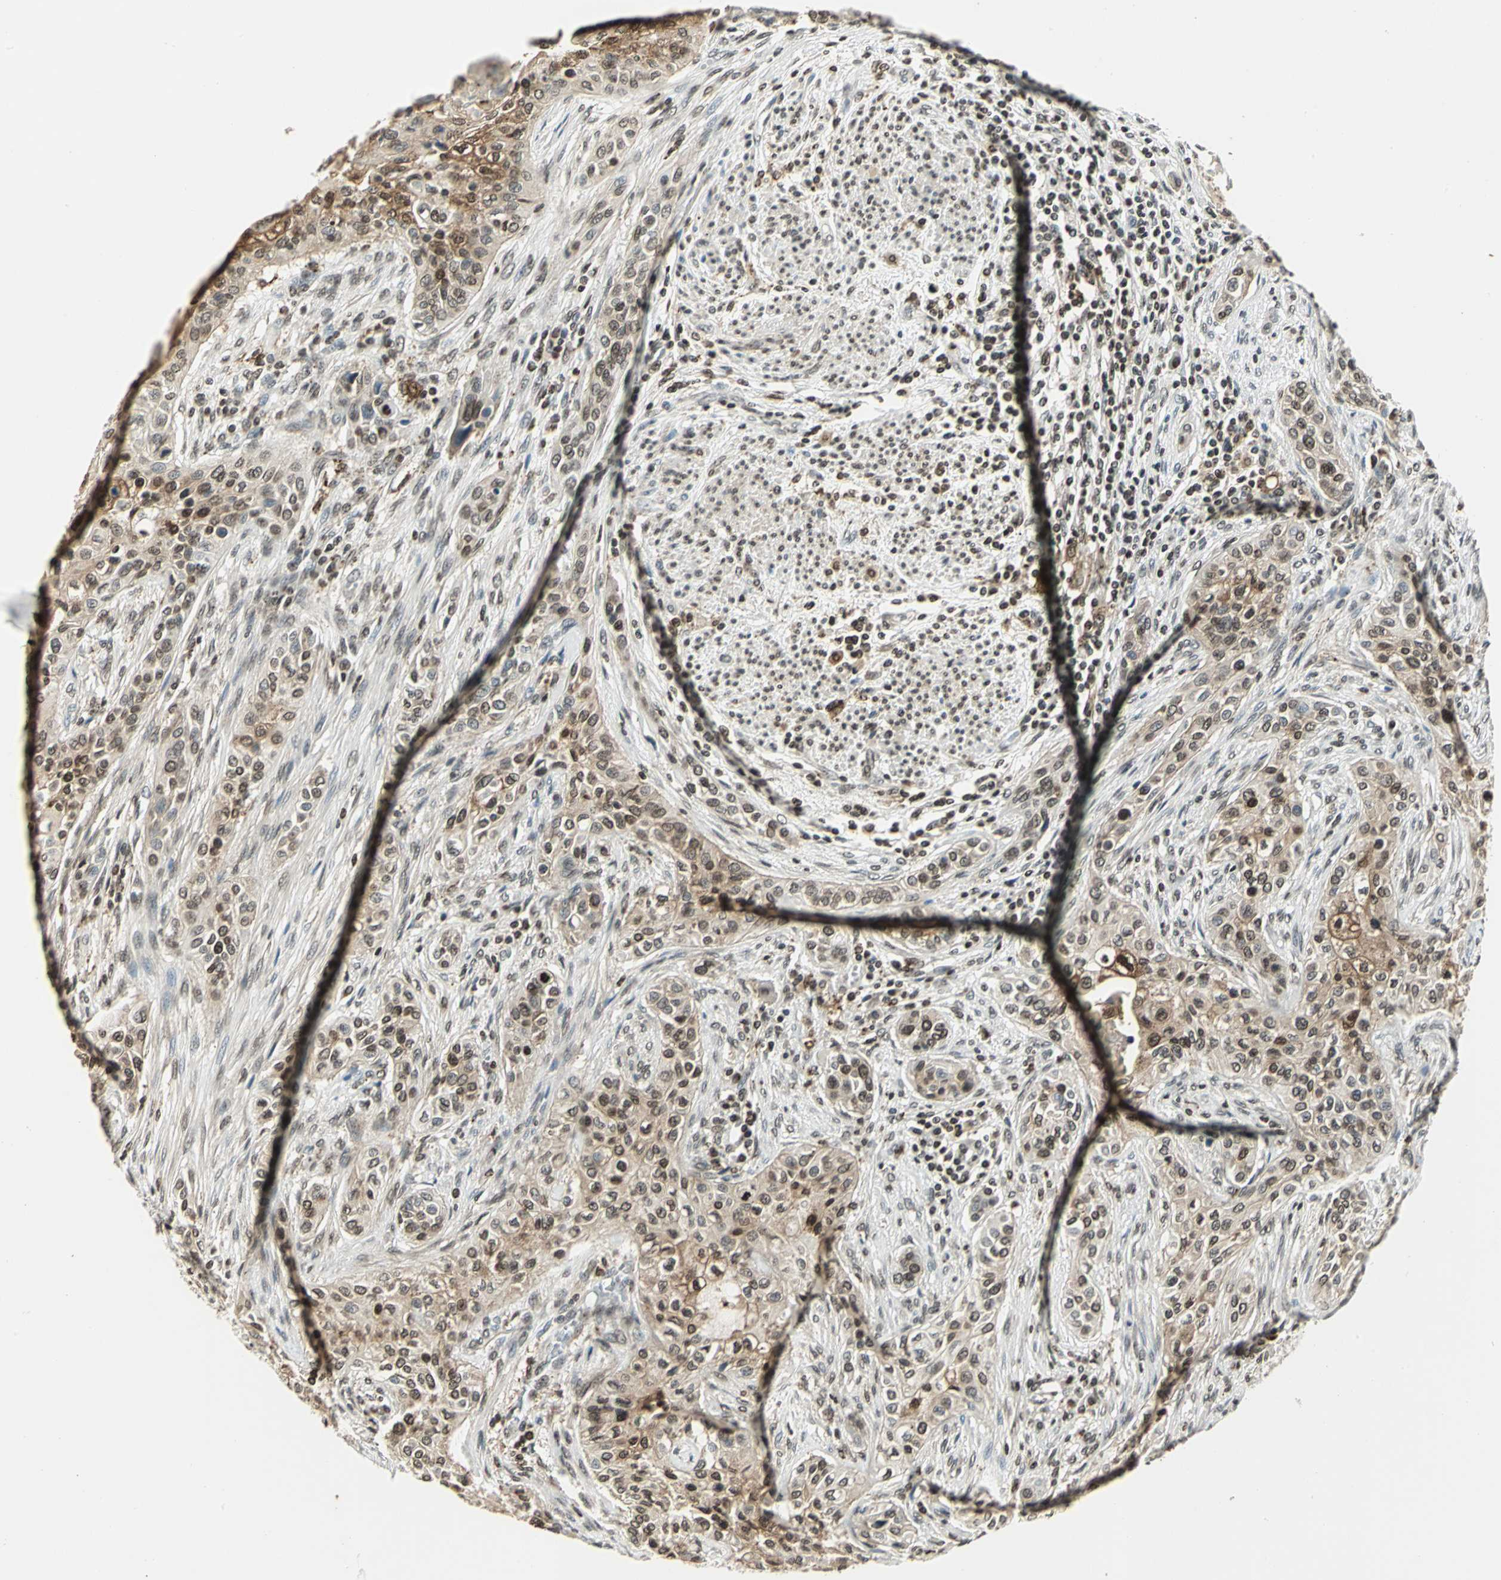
{"staining": {"intensity": "moderate", "quantity": ">75%", "location": "cytoplasmic/membranous,nuclear"}, "tissue": "urothelial cancer", "cell_type": "Tumor cells", "image_type": "cancer", "snomed": [{"axis": "morphology", "description": "Urothelial carcinoma, High grade"}, {"axis": "topography", "description": "Urinary bladder"}], "caption": "IHC (DAB (3,3'-diaminobenzidine)) staining of human high-grade urothelial carcinoma demonstrates moderate cytoplasmic/membranous and nuclear protein positivity in about >75% of tumor cells.", "gene": "LGALS3", "patient": {"sex": "male", "age": 74}}